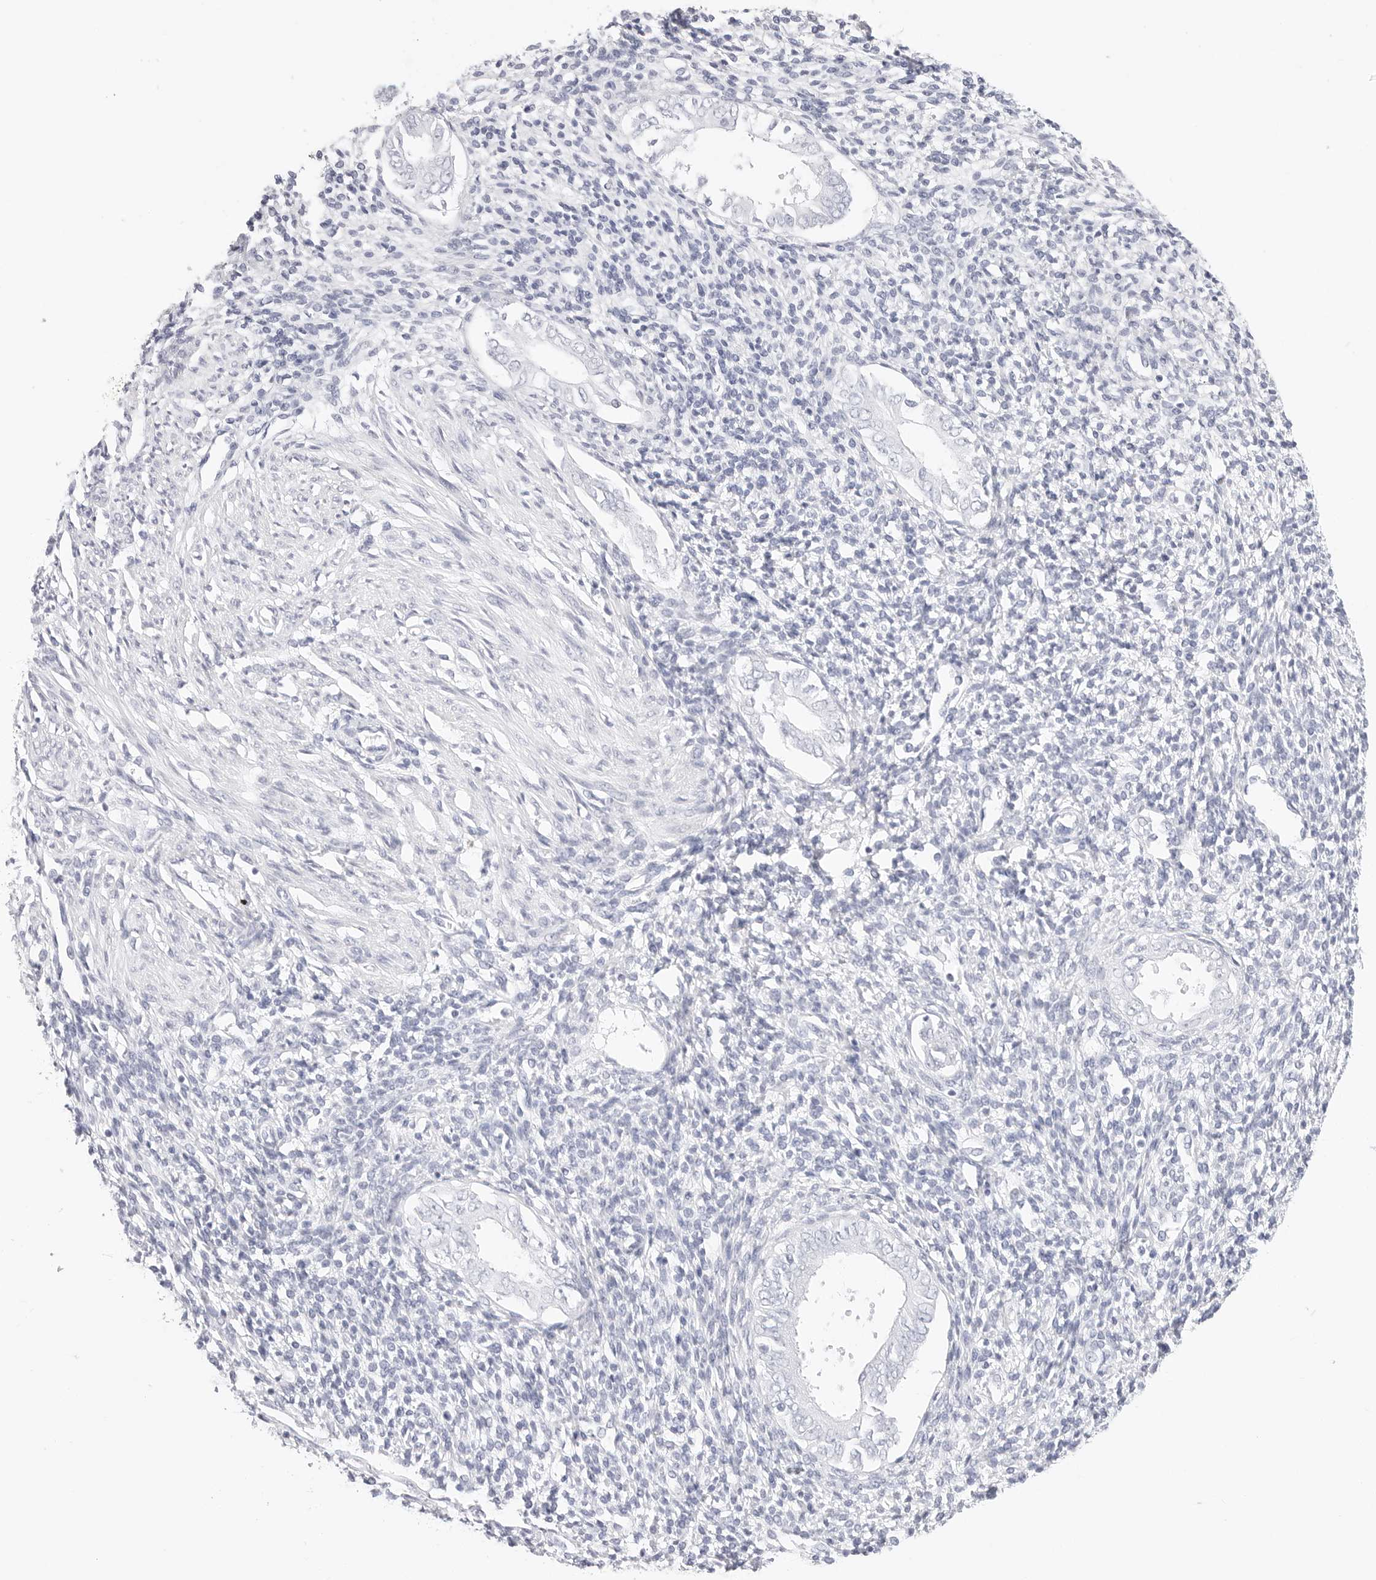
{"staining": {"intensity": "negative", "quantity": "none", "location": "none"}, "tissue": "endometrium", "cell_type": "Cells in endometrial stroma", "image_type": "normal", "snomed": [{"axis": "morphology", "description": "Normal tissue, NOS"}, {"axis": "topography", "description": "Endometrium"}], "caption": "High power microscopy photomicrograph of an immunohistochemistry histopathology image of benign endometrium, revealing no significant expression in cells in endometrial stroma. (Stains: DAB (3,3'-diaminobenzidine) immunohistochemistry (IHC) with hematoxylin counter stain, Microscopy: brightfield microscopy at high magnification).", "gene": "TFF2", "patient": {"sex": "female", "age": 66}}